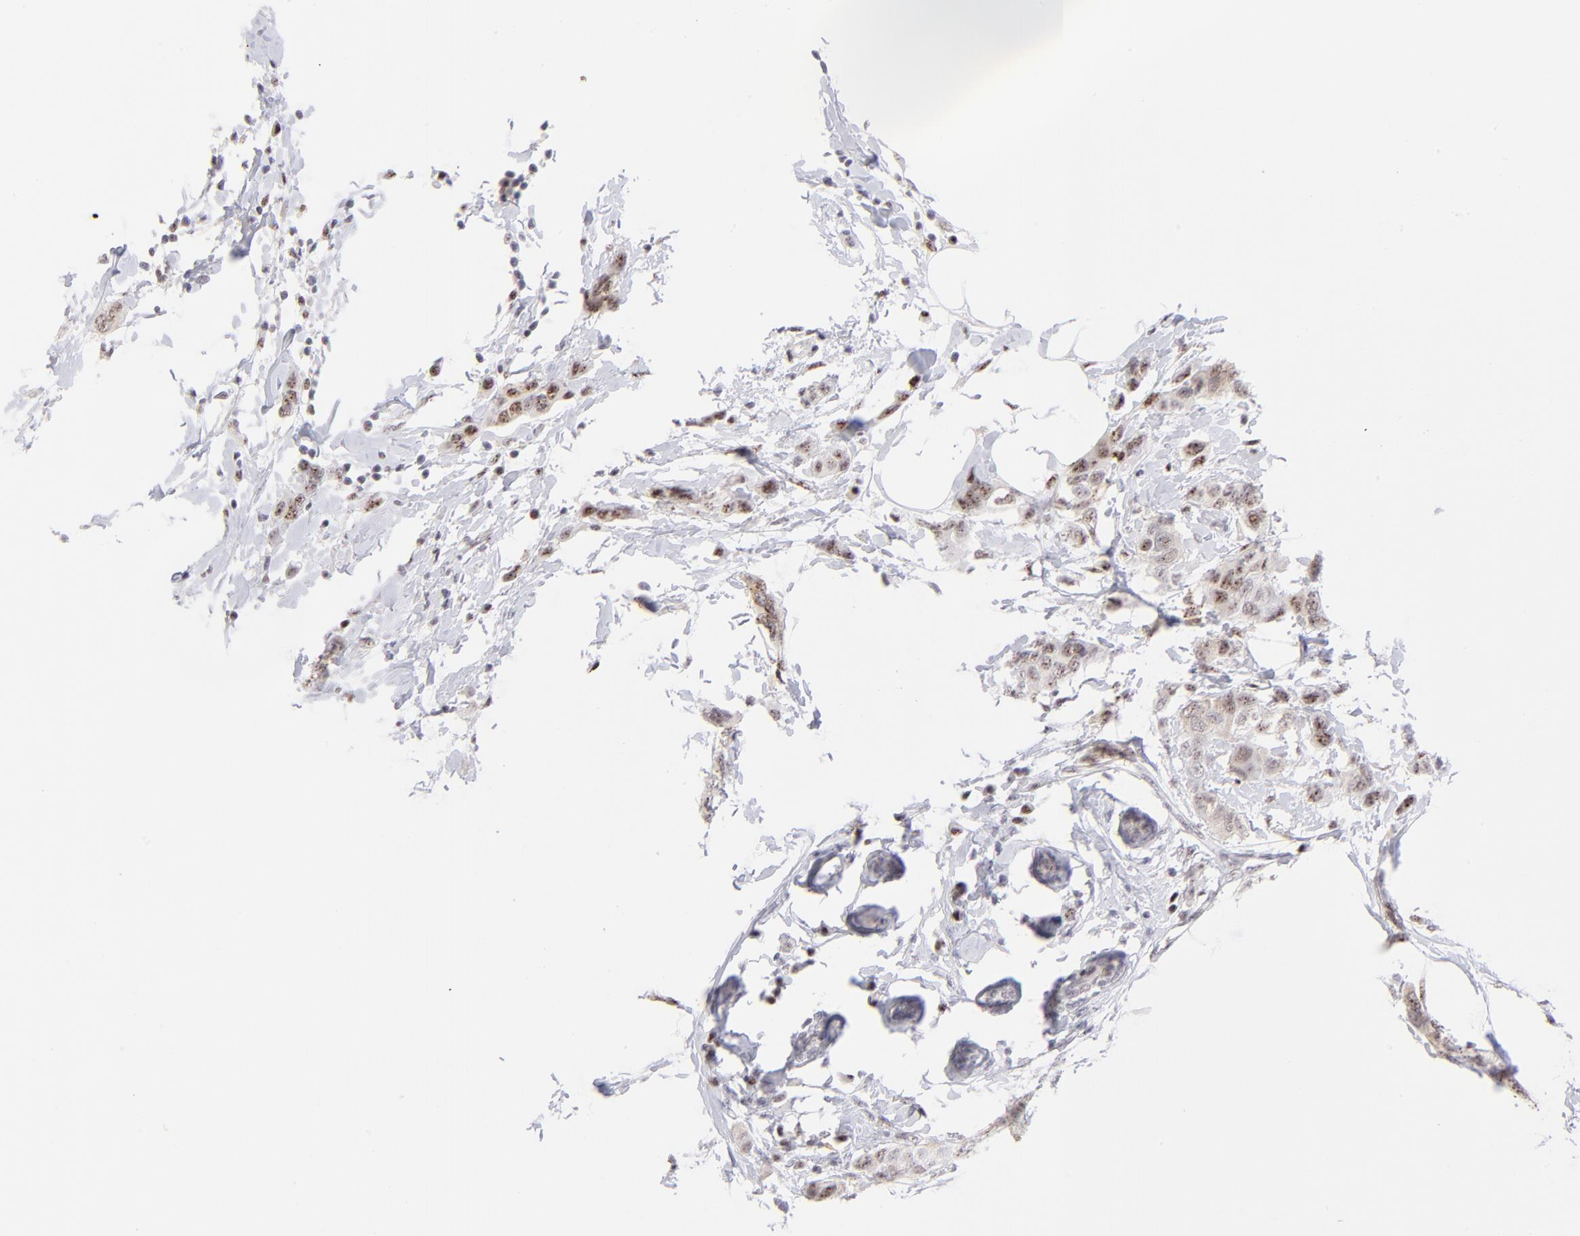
{"staining": {"intensity": "moderate", "quantity": ">75%", "location": "nuclear"}, "tissue": "breast cancer", "cell_type": "Tumor cells", "image_type": "cancer", "snomed": [{"axis": "morphology", "description": "Normal tissue, NOS"}, {"axis": "morphology", "description": "Duct carcinoma"}, {"axis": "topography", "description": "Breast"}], "caption": "The immunohistochemical stain highlights moderate nuclear staining in tumor cells of breast invasive ductal carcinoma tissue. (IHC, brightfield microscopy, high magnification).", "gene": "CDC25C", "patient": {"sex": "female", "age": 50}}